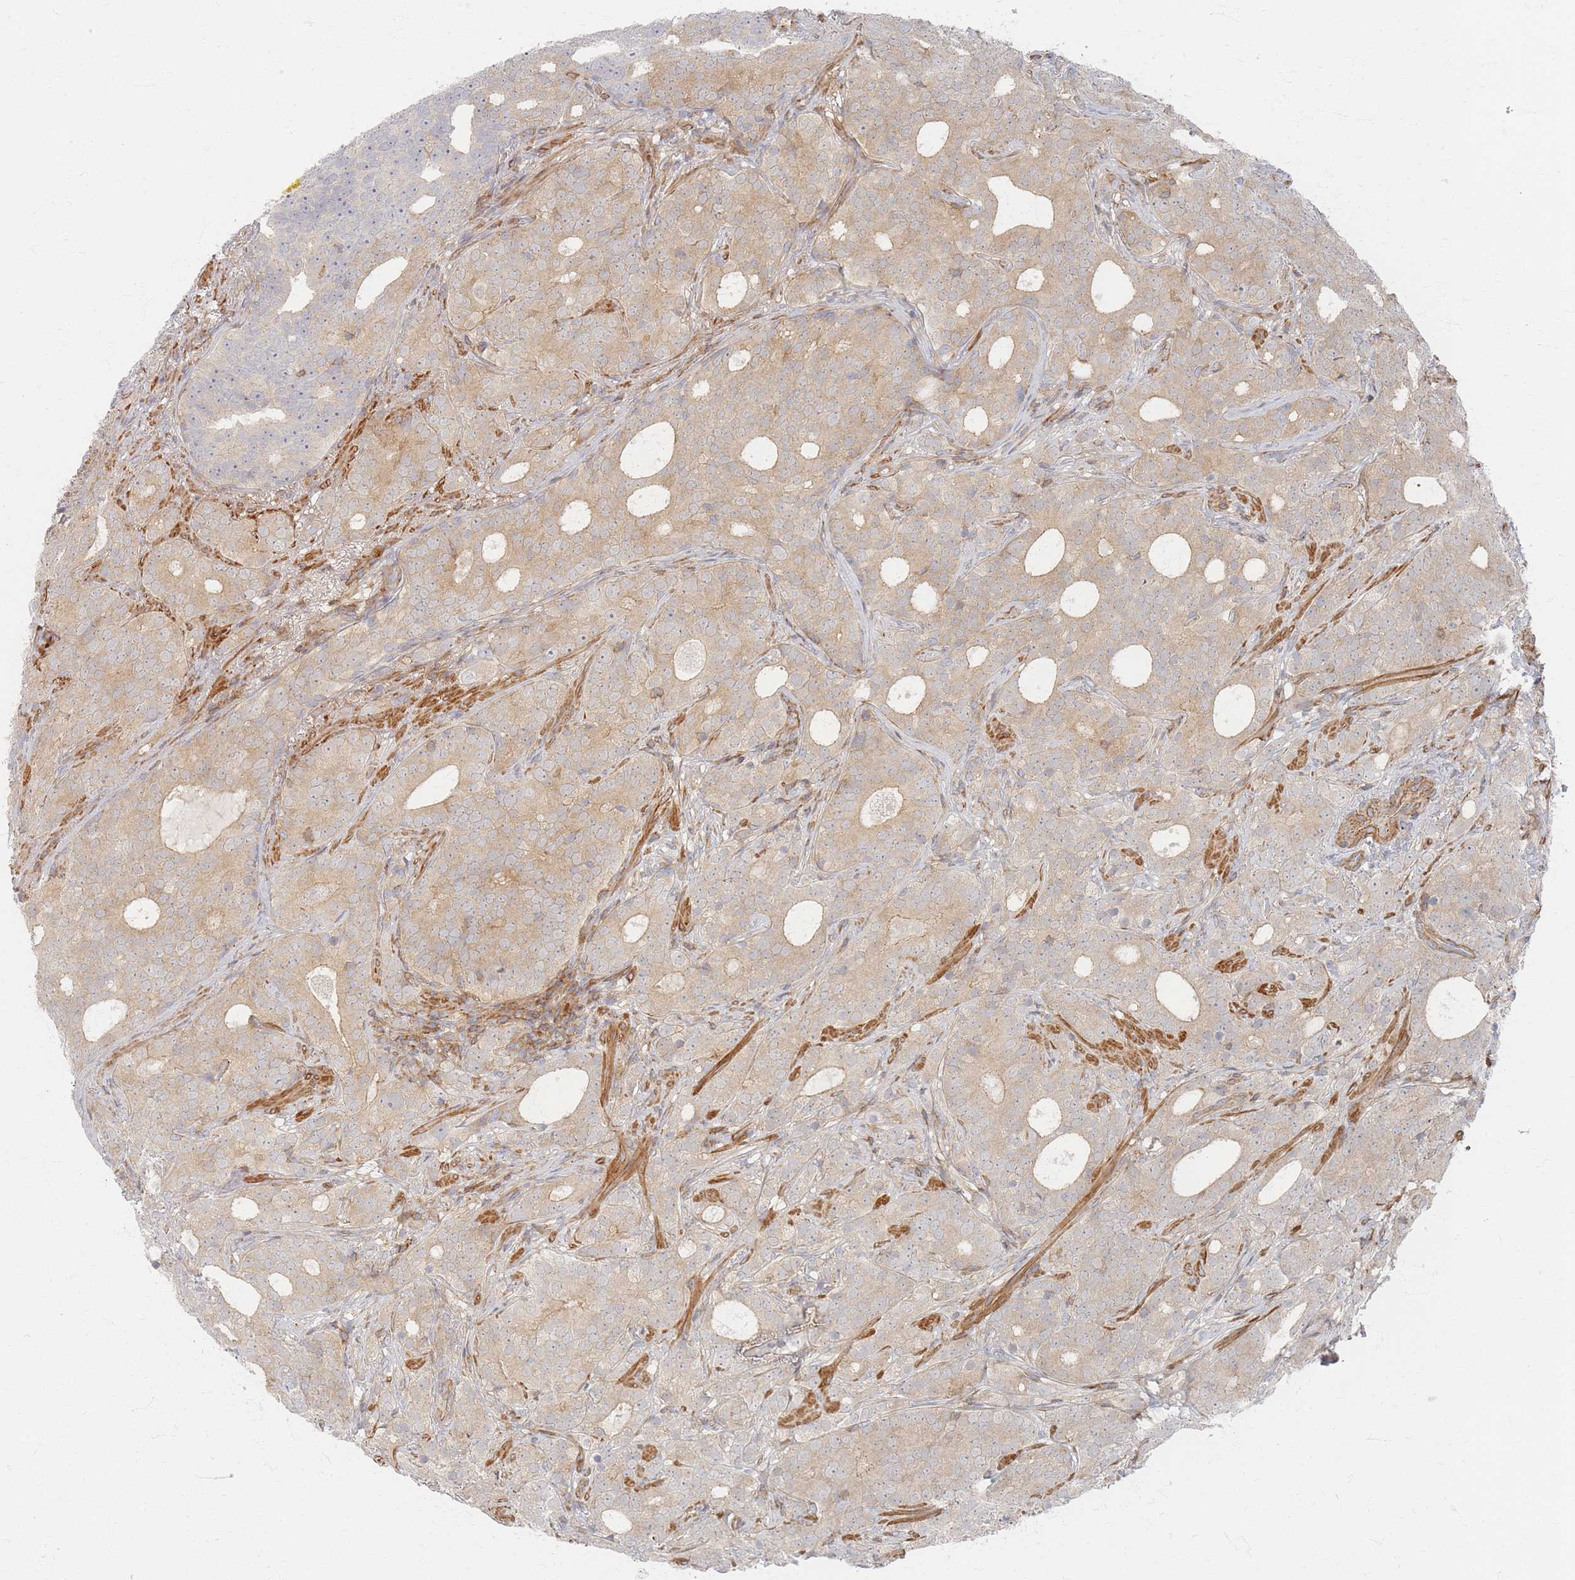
{"staining": {"intensity": "weak", "quantity": "25%-75%", "location": "cytoplasmic/membranous"}, "tissue": "prostate cancer", "cell_type": "Tumor cells", "image_type": "cancer", "snomed": [{"axis": "morphology", "description": "Adenocarcinoma, High grade"}, {"axis": "topography", "description": "Prostate"}], "caption": "This micrograph demonstrates prostate cancer (adenocarcinoma (high-grade)) stained with immunohistochemistry (IHC) to label a protein in brown. The cytoplasmic/membranous of tumor cells show weak positivity for the protein. Nuclei are counter-stained blue.", "gene": "ZNF852", "patient": {"sex": "male", "age": 64}}